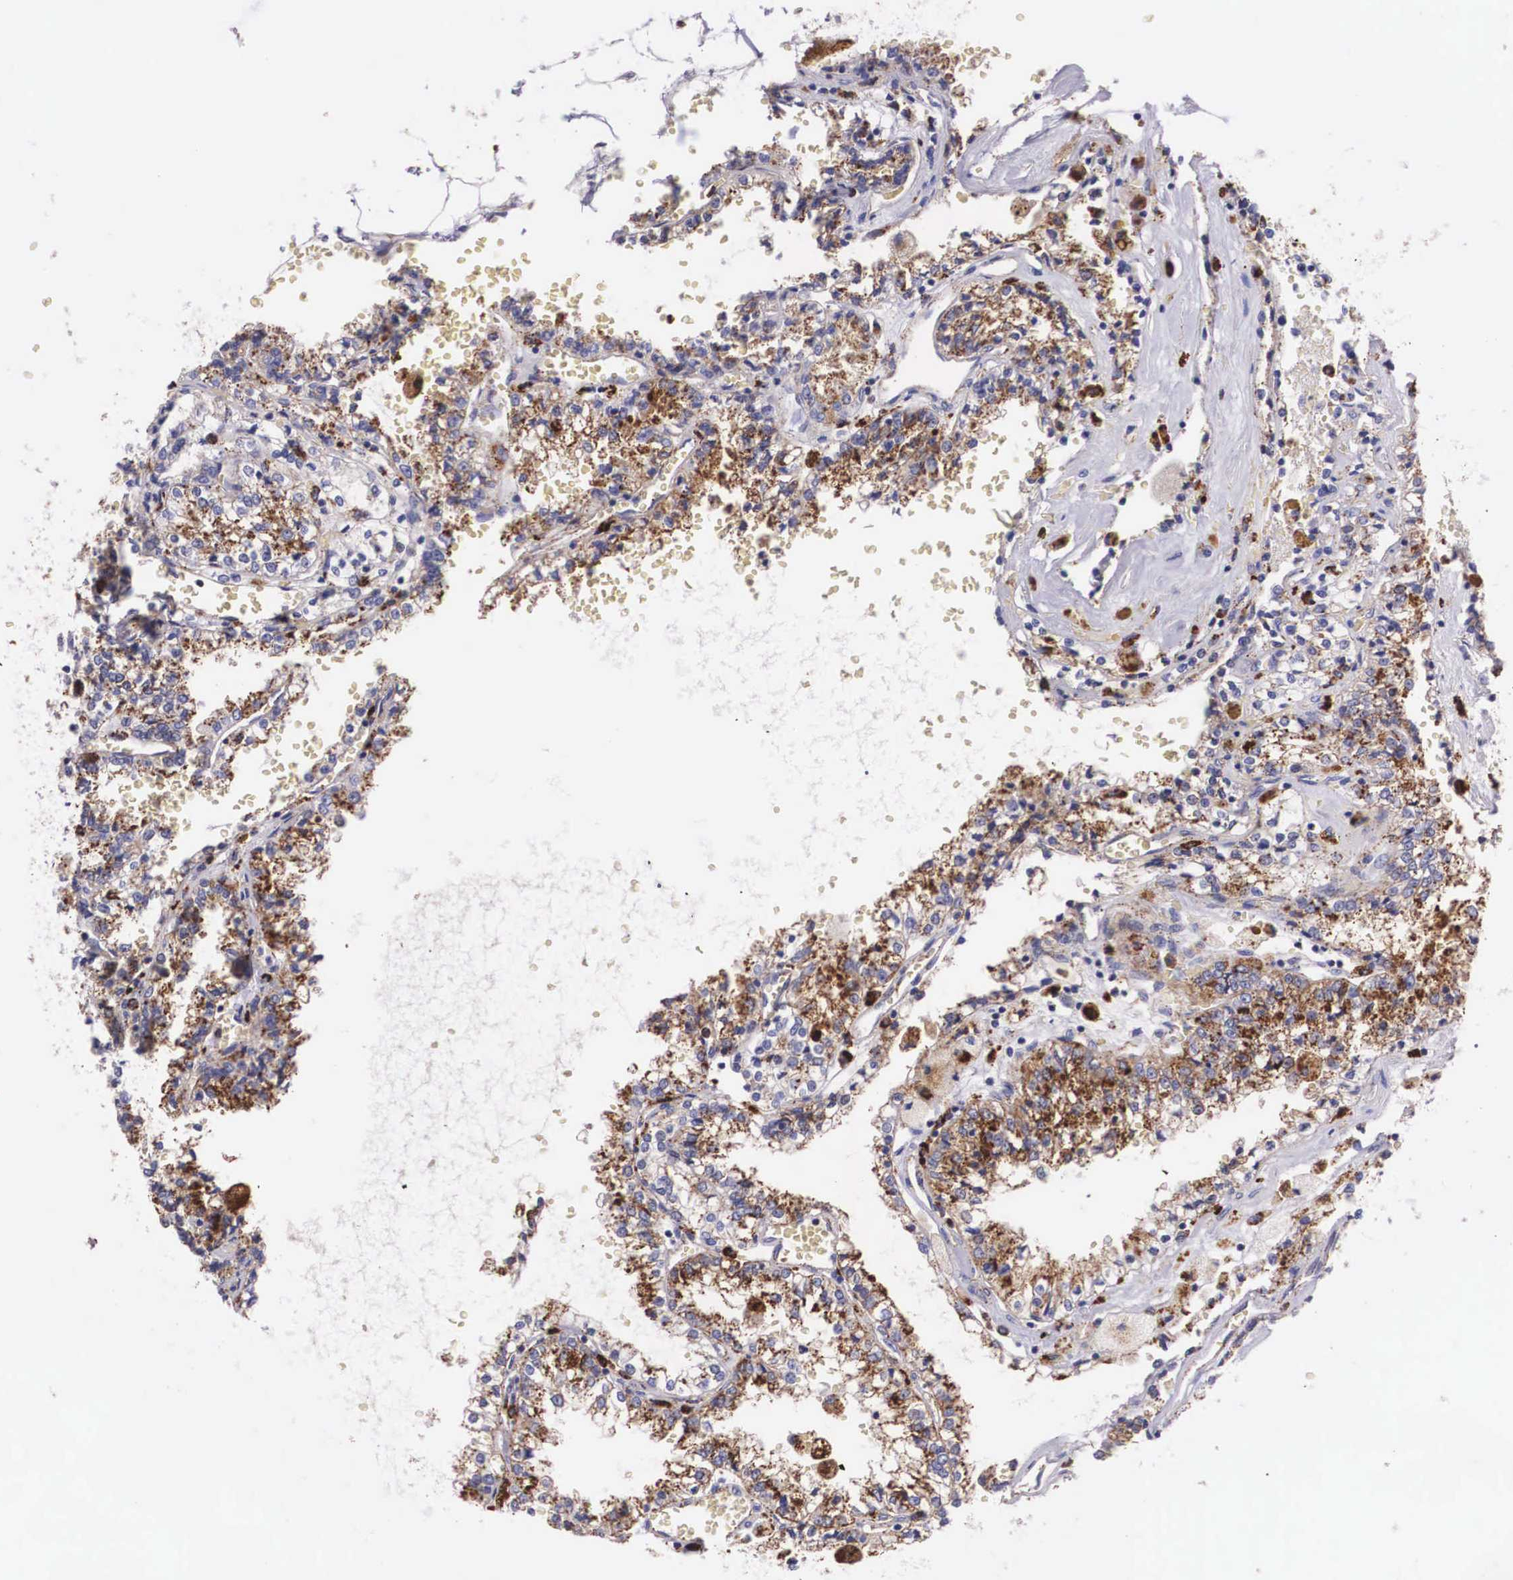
{"staining": {"intensity": "strong", "quantity": "25%-75%", "location": "cytoplasmic/membranous"}, "tissue": "renal cancer", "cell_type": "Tumor cells", "image_type": "cancer", "snomed": [{"axis": "morphology", "description": "Adenocarcinoma, NOS"}, {"axis": "topography", "description": "Kidney"}], "caption": "Brown immunohistochemical staining in human renal adenocarcinoma displays strong cytoplasmic/membranous positivity in about 25%-75% of tumor cells.", "gene": "NAGA", "patient": {"sex": "female", "age": 56}}